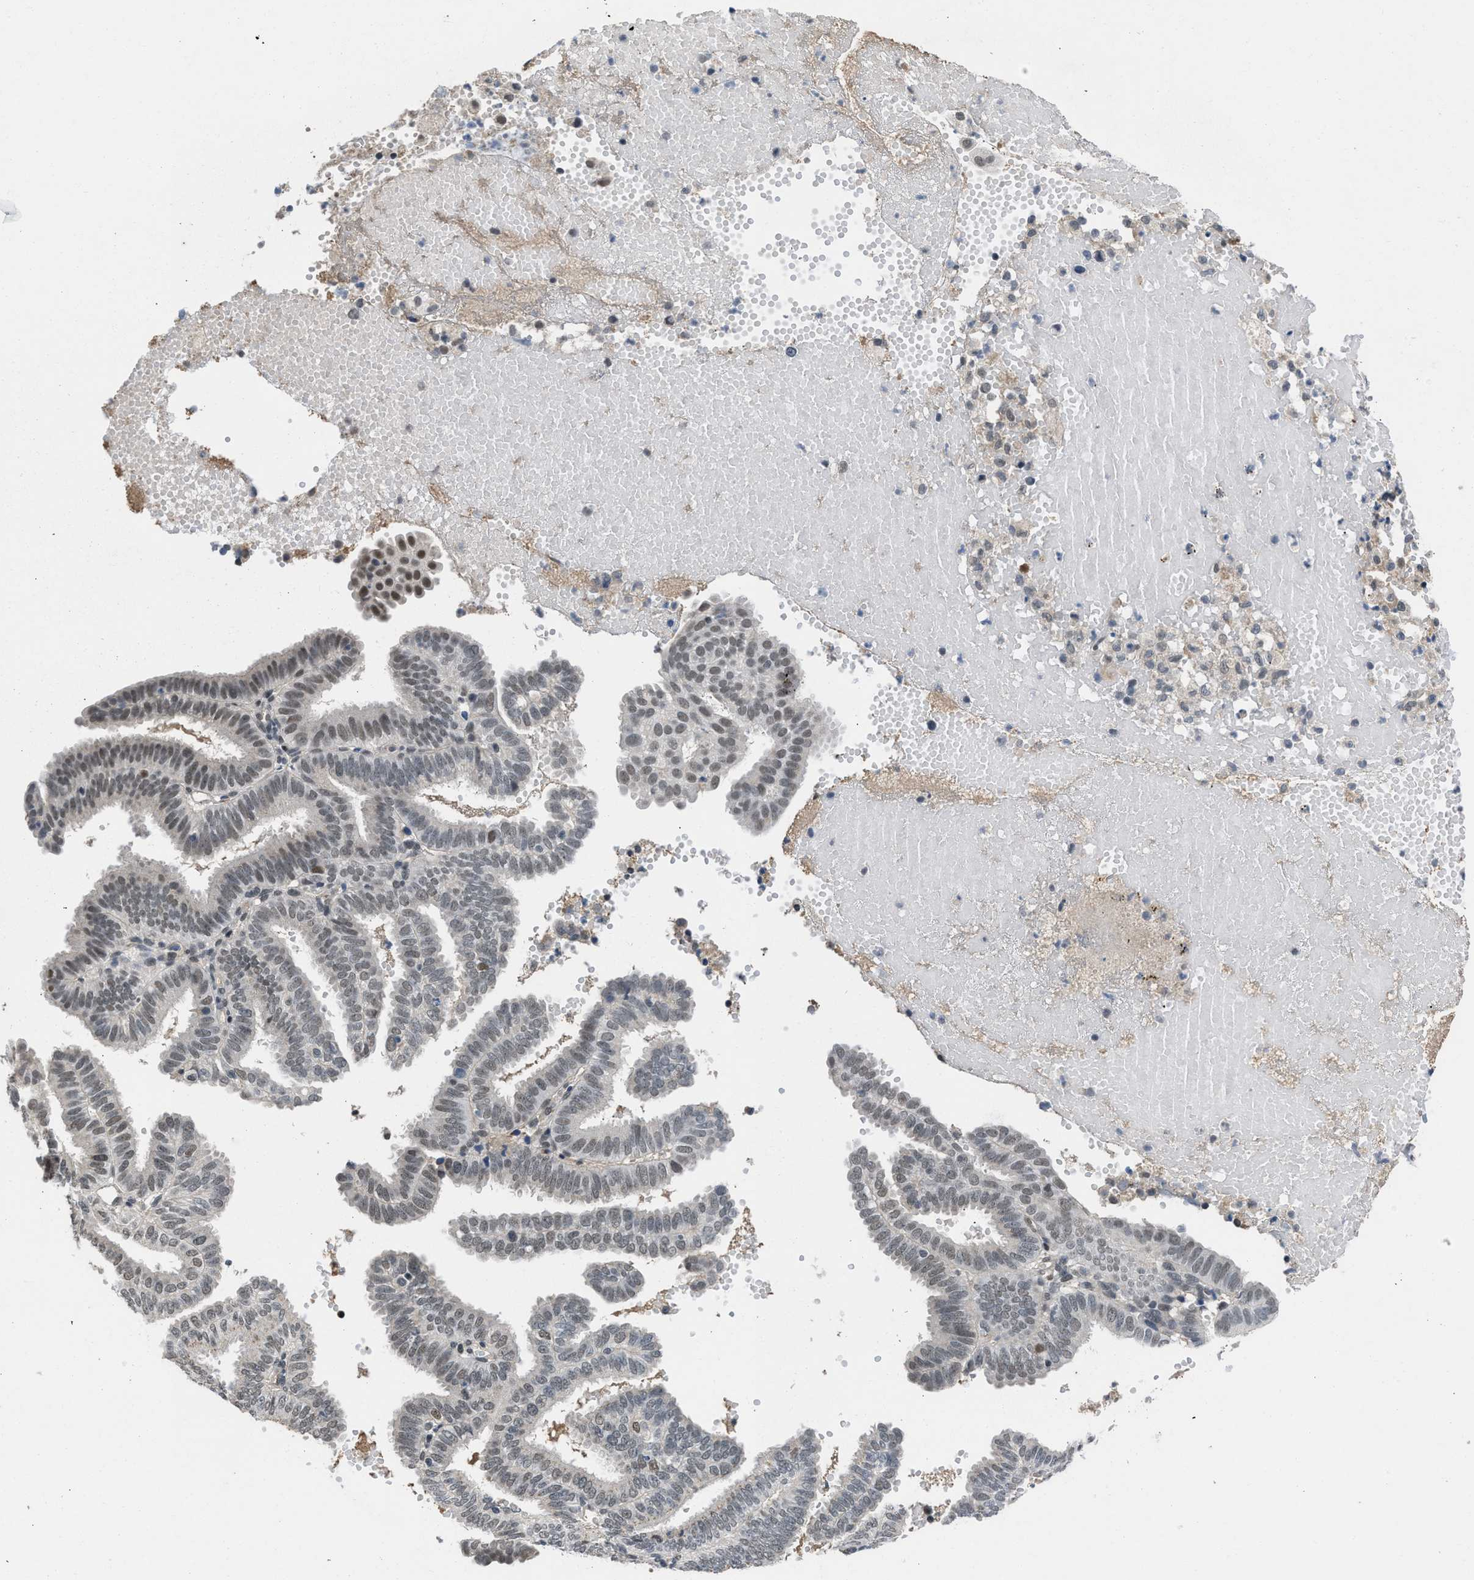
{"staining": {"intensity": "moderate", "quantity": "<25%", "location": "nuclear"}, "tissue": "endometrial cancer", "cell_type": "Tumor cells", "image_type": "cancer", "snomed": [{"axis": "morphology", "description": "Adenocarcinoma, NOS"}, {"axis": "topography", "description": "Endometrium"}], "caption": "Immunohistochemistry (IHC) photomicrograph of neoplastic tissue: endometrial cancer (adenocarcinoma) stained using IHC reveals low levels of moderate protein expression localized specifically in the nuclear of tumor cells, appearing as a nuclear brown color.", "gene": "TERF2IP", "patient": {"sex": "female", "age": 58}}